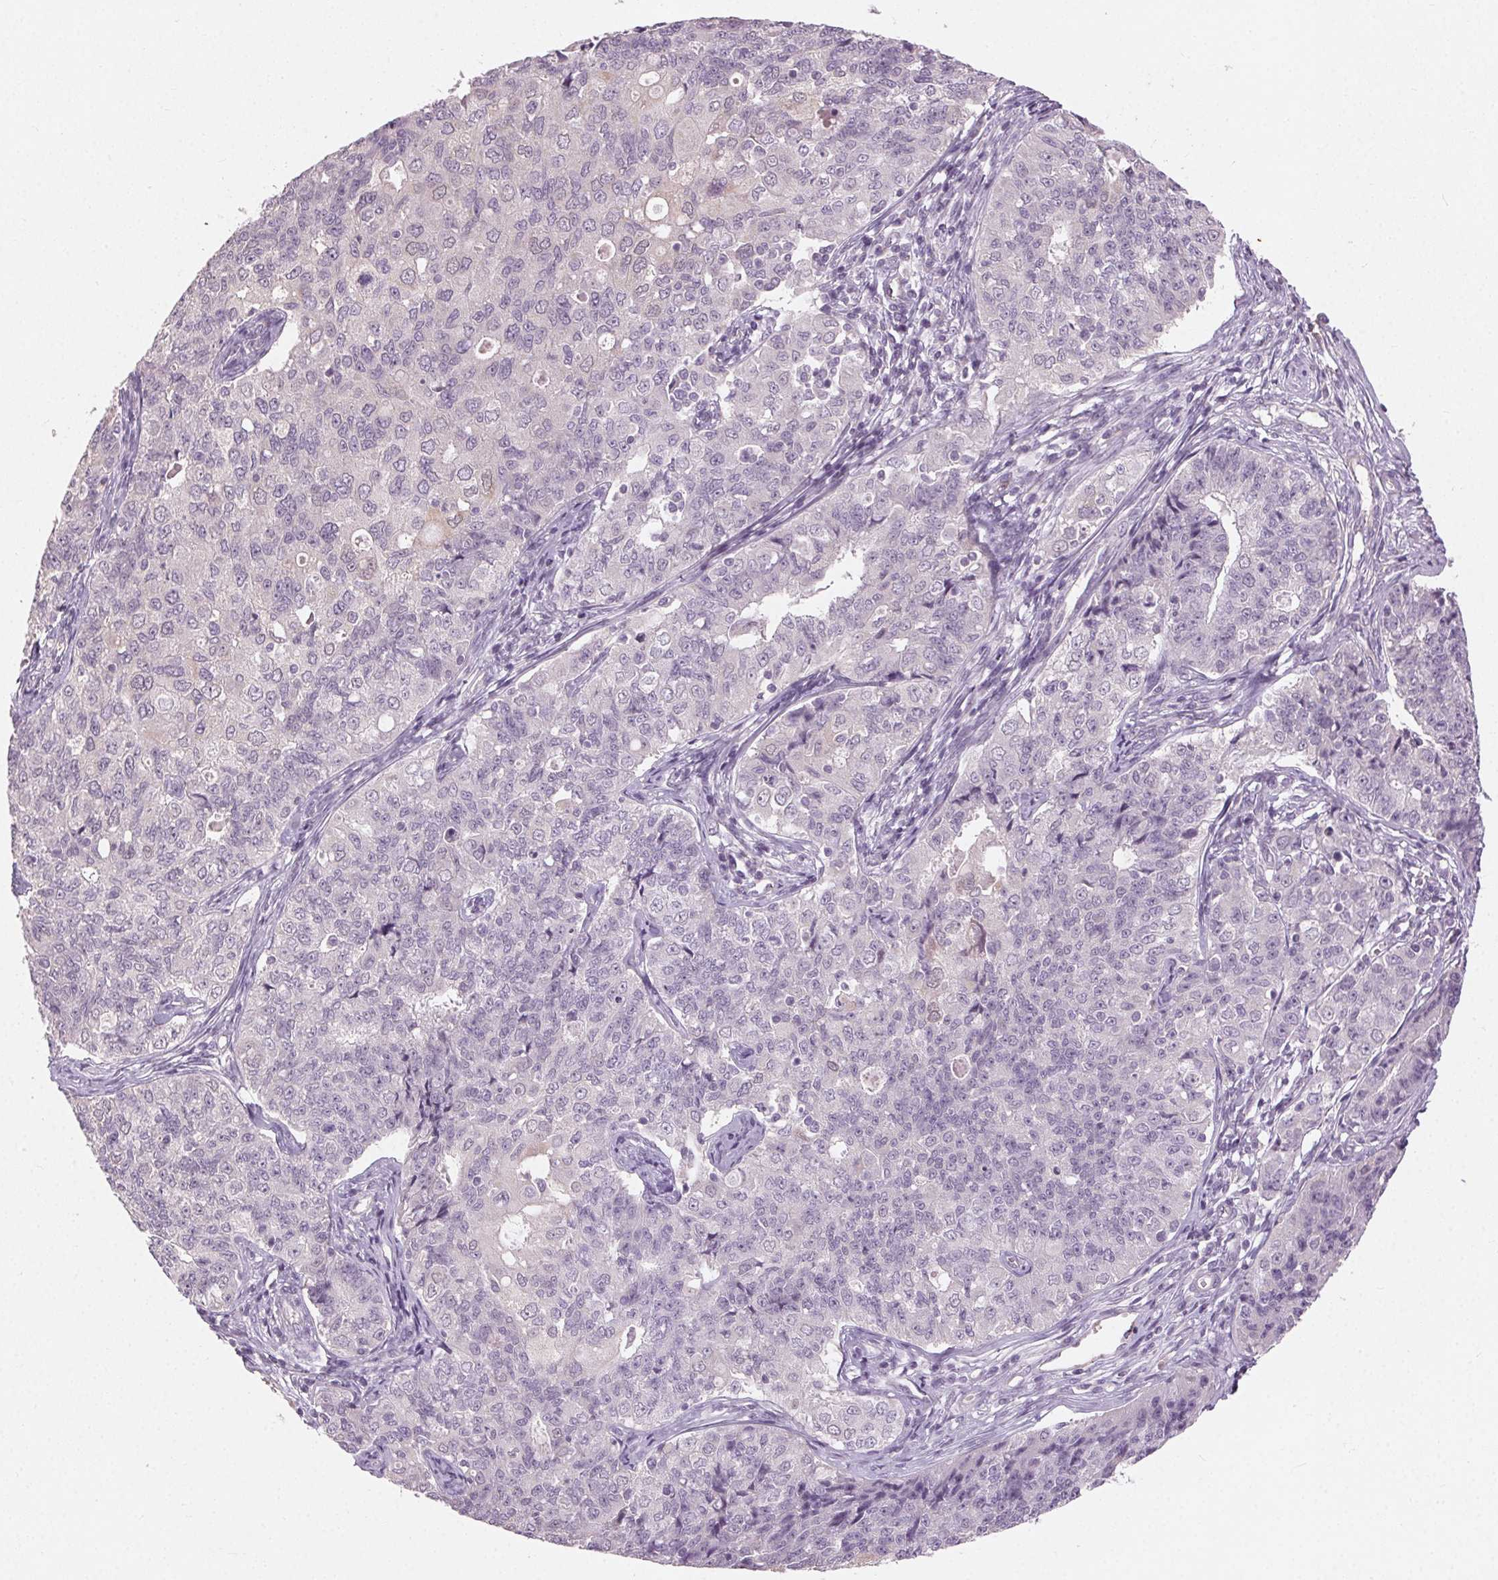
{"staining": {"intensity": "negative", "quantity": "none", "location": "none"}, "tissue": "endometrial cancer", "cell_type": "Tumor cells", "image_type": "cancer", "snomed": [{"axis": "morphology", "description": "Adenocarcinoma, NOS"}, {"axis": "topography", "description": "Endometrium"}], "caption": "The image shows no staining of tumor cells in endometrial cancer. The staining is performed using DAB (3,3'-diaminobenzidine) brown chromogen with nuclei counter-stained in using hematoxylin.", "gene": "CLTRN", "patient": {"sex": "female", "age": 43}}